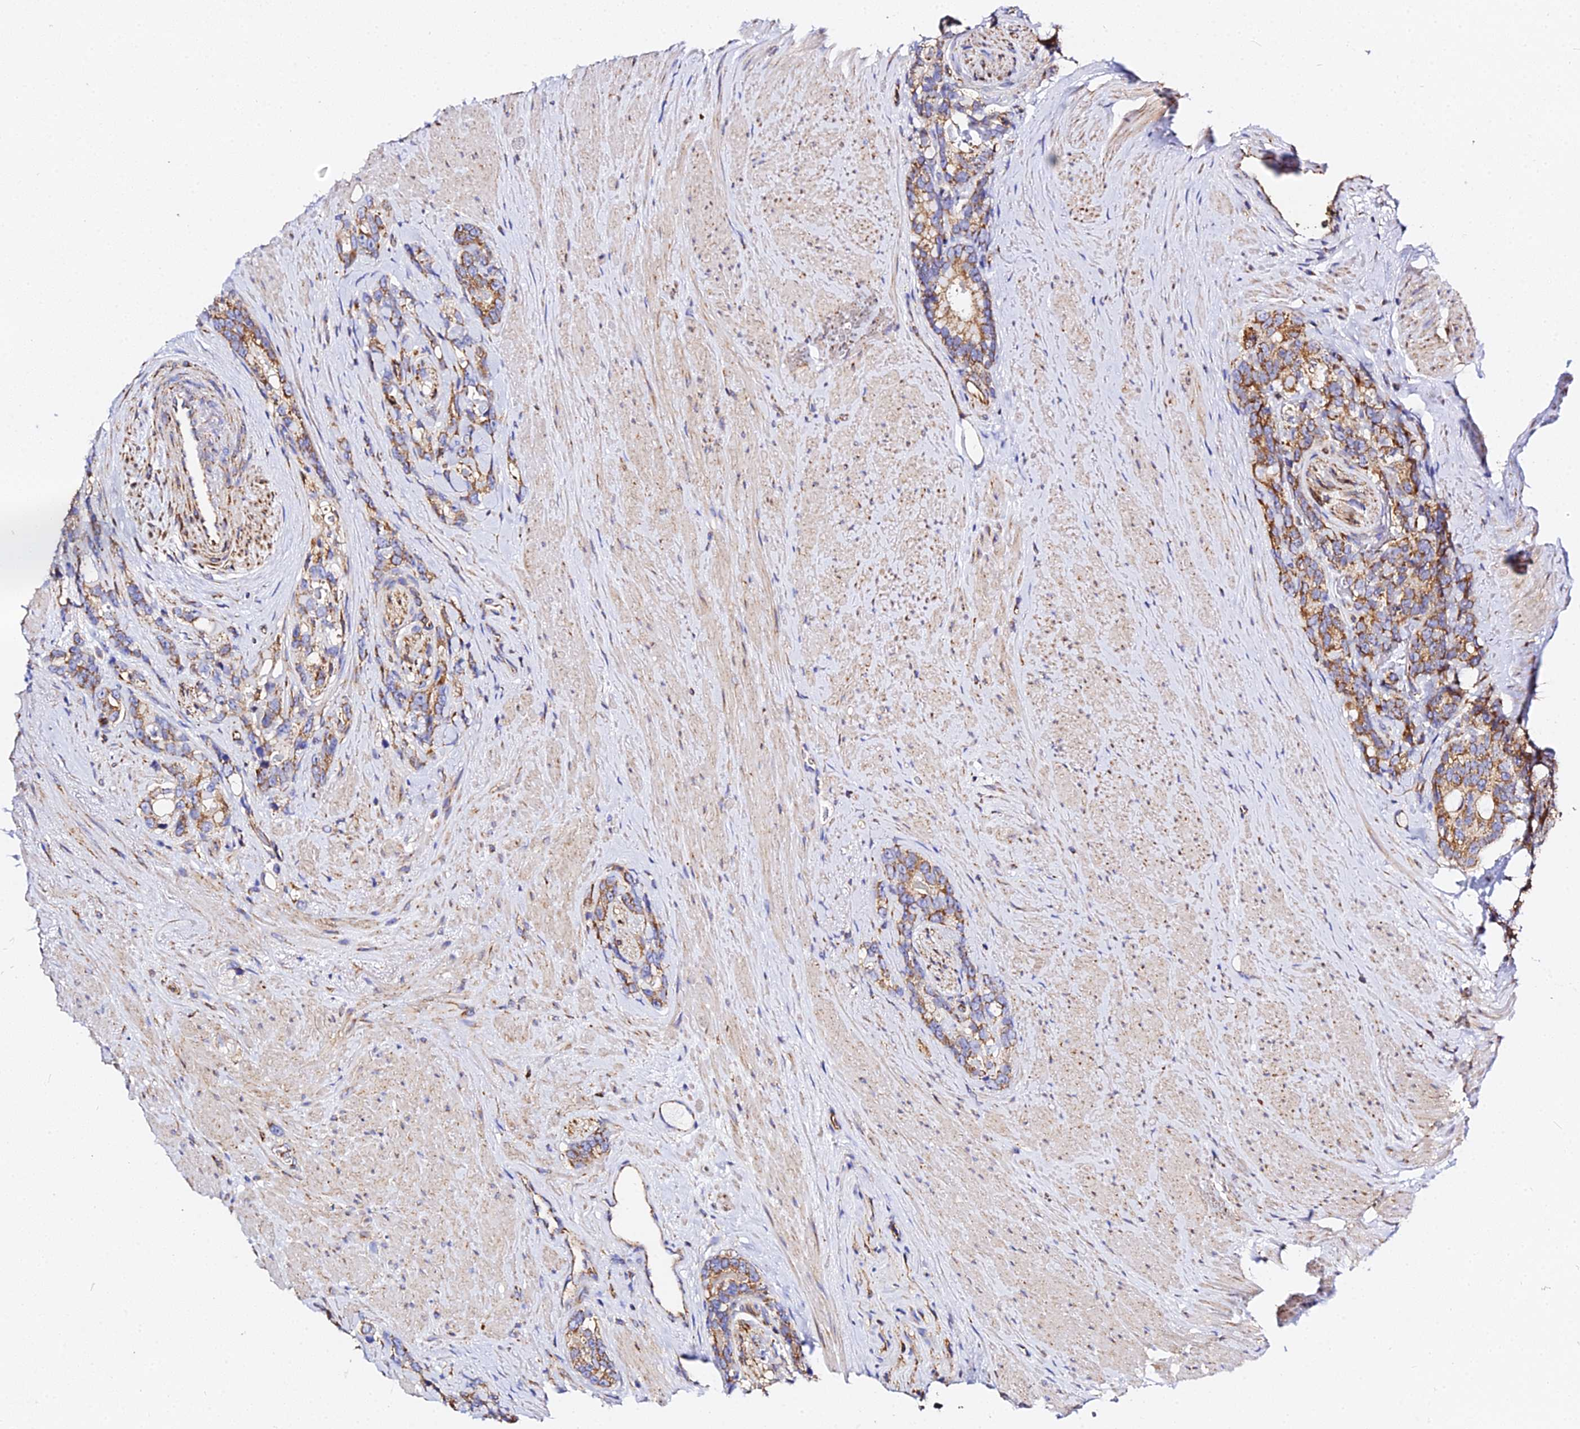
{"staining": {"intensity": "moderate", "quantity": ">75%", "location": "cytoplasmic/membranous"}, "tissue": "prostate cancer", "cell_type": "Tumor cells", "image_type": "cancer", "snomed": [{"axis": "morphology", "description": "Adenocarcinoma, High grade"}, {"axis": "topography", "description": "Prostate"}], "caption": "Protein expression analysis of prostate cancer (adenocarcinoma (high-grade)) demonstrates moderate cytoplasmic/membranous expression in about >75% of tumor cells.", "gene": "ZNF573", "patient": {"sex": "male", "age": 74}}